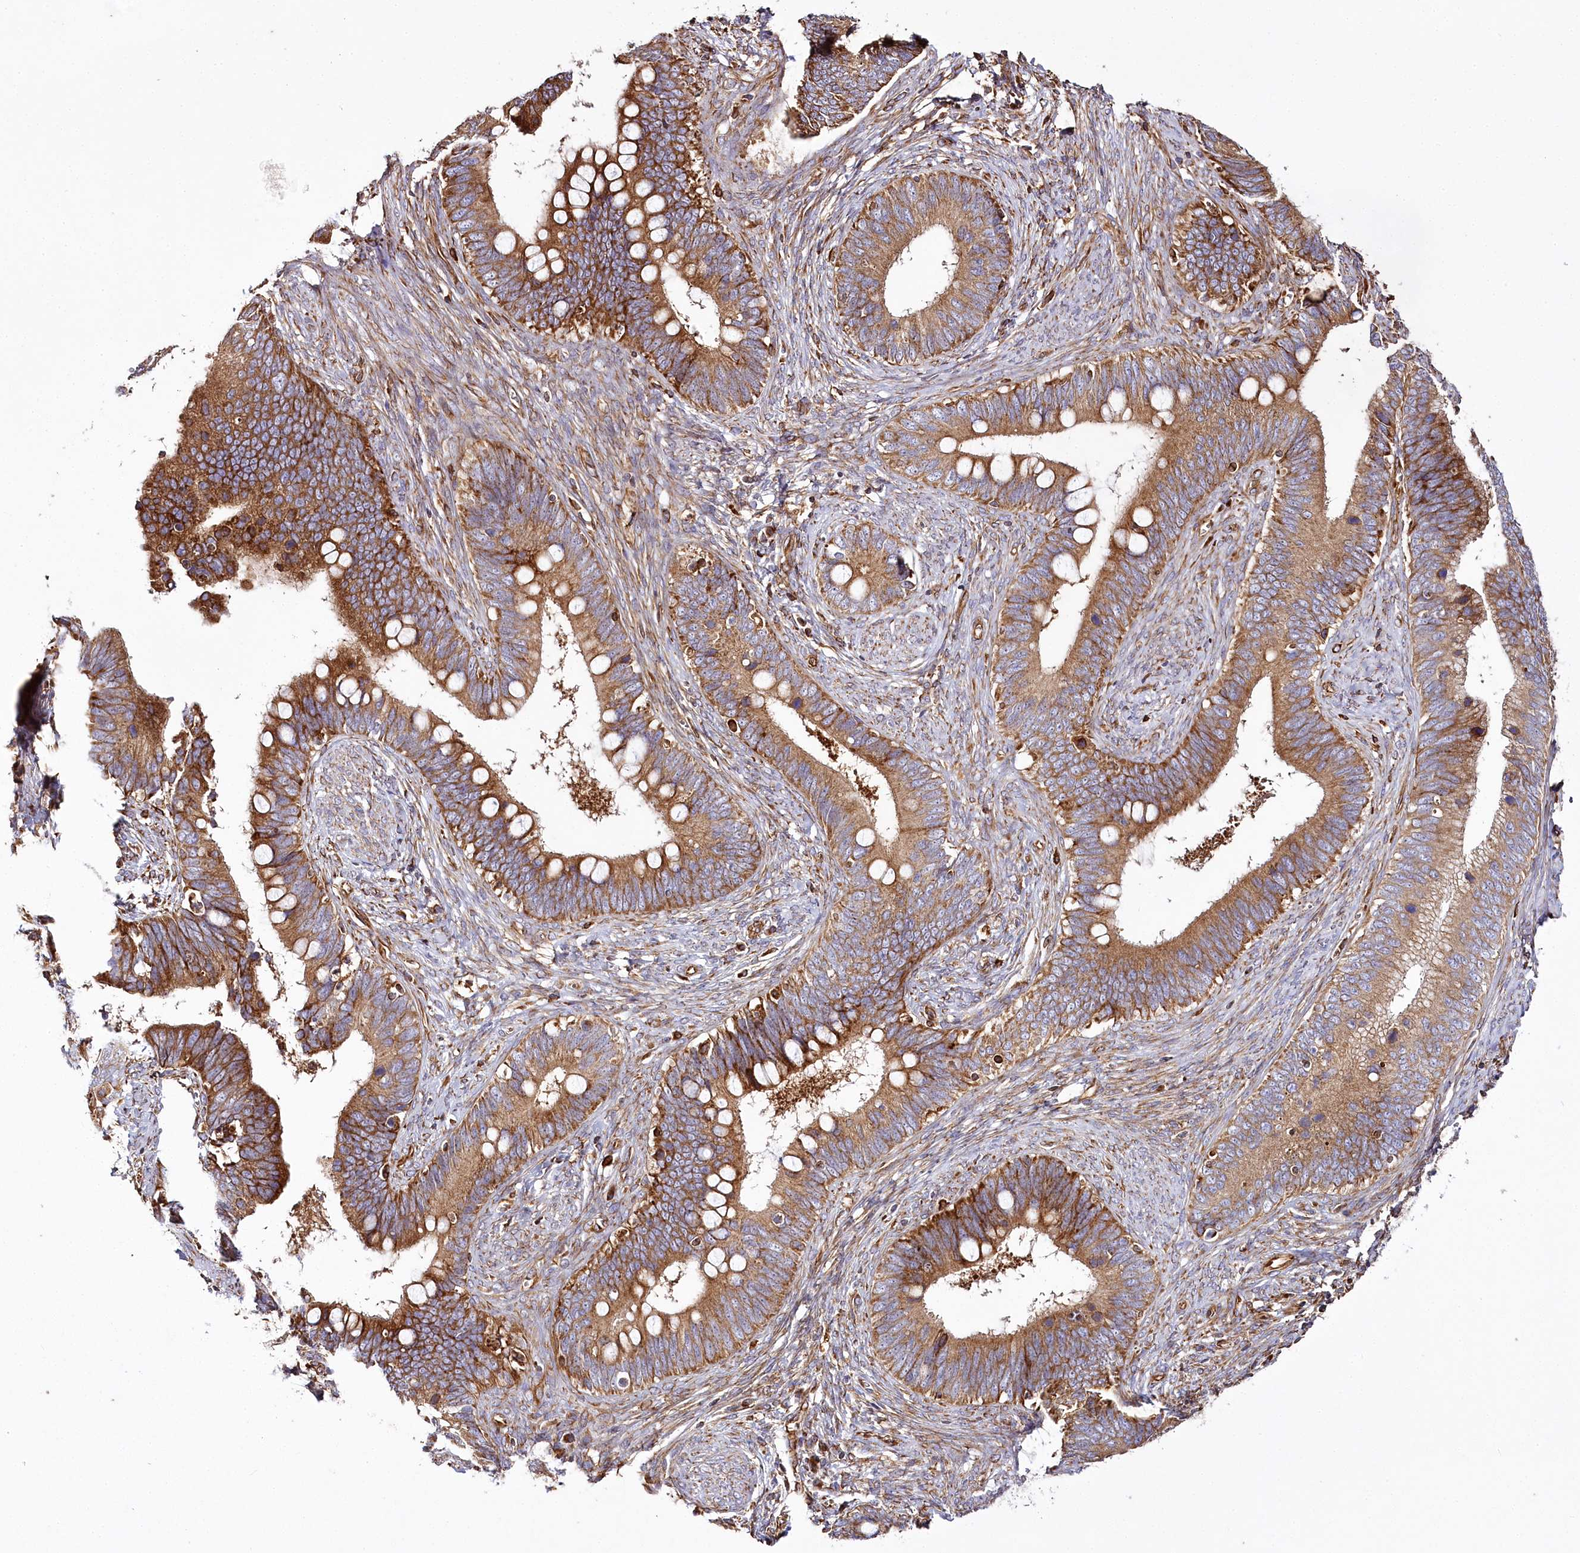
{"staining": {"intensity": "strong", "quantity": ">75%", "location": "cytoplasmic/membranous"}, "tissue": "cervical cancer", "cell_type": "Tumor cells", "image_type": "cancer", "snomed": [{"axis": "morphology", "description": "Adenocarcinoma, NOS"}, {"axis": "topography", "description": "Cervix"}], "caption": "This is a micrograph of immunohistochemistry (IHC) staining of cervical adenocarcinoma, which shows strong expression in the cytoplasmic/membranous of tumor cells.", "gene": "THUMPD3", "patient": {"sex": "female", "age": 42}}